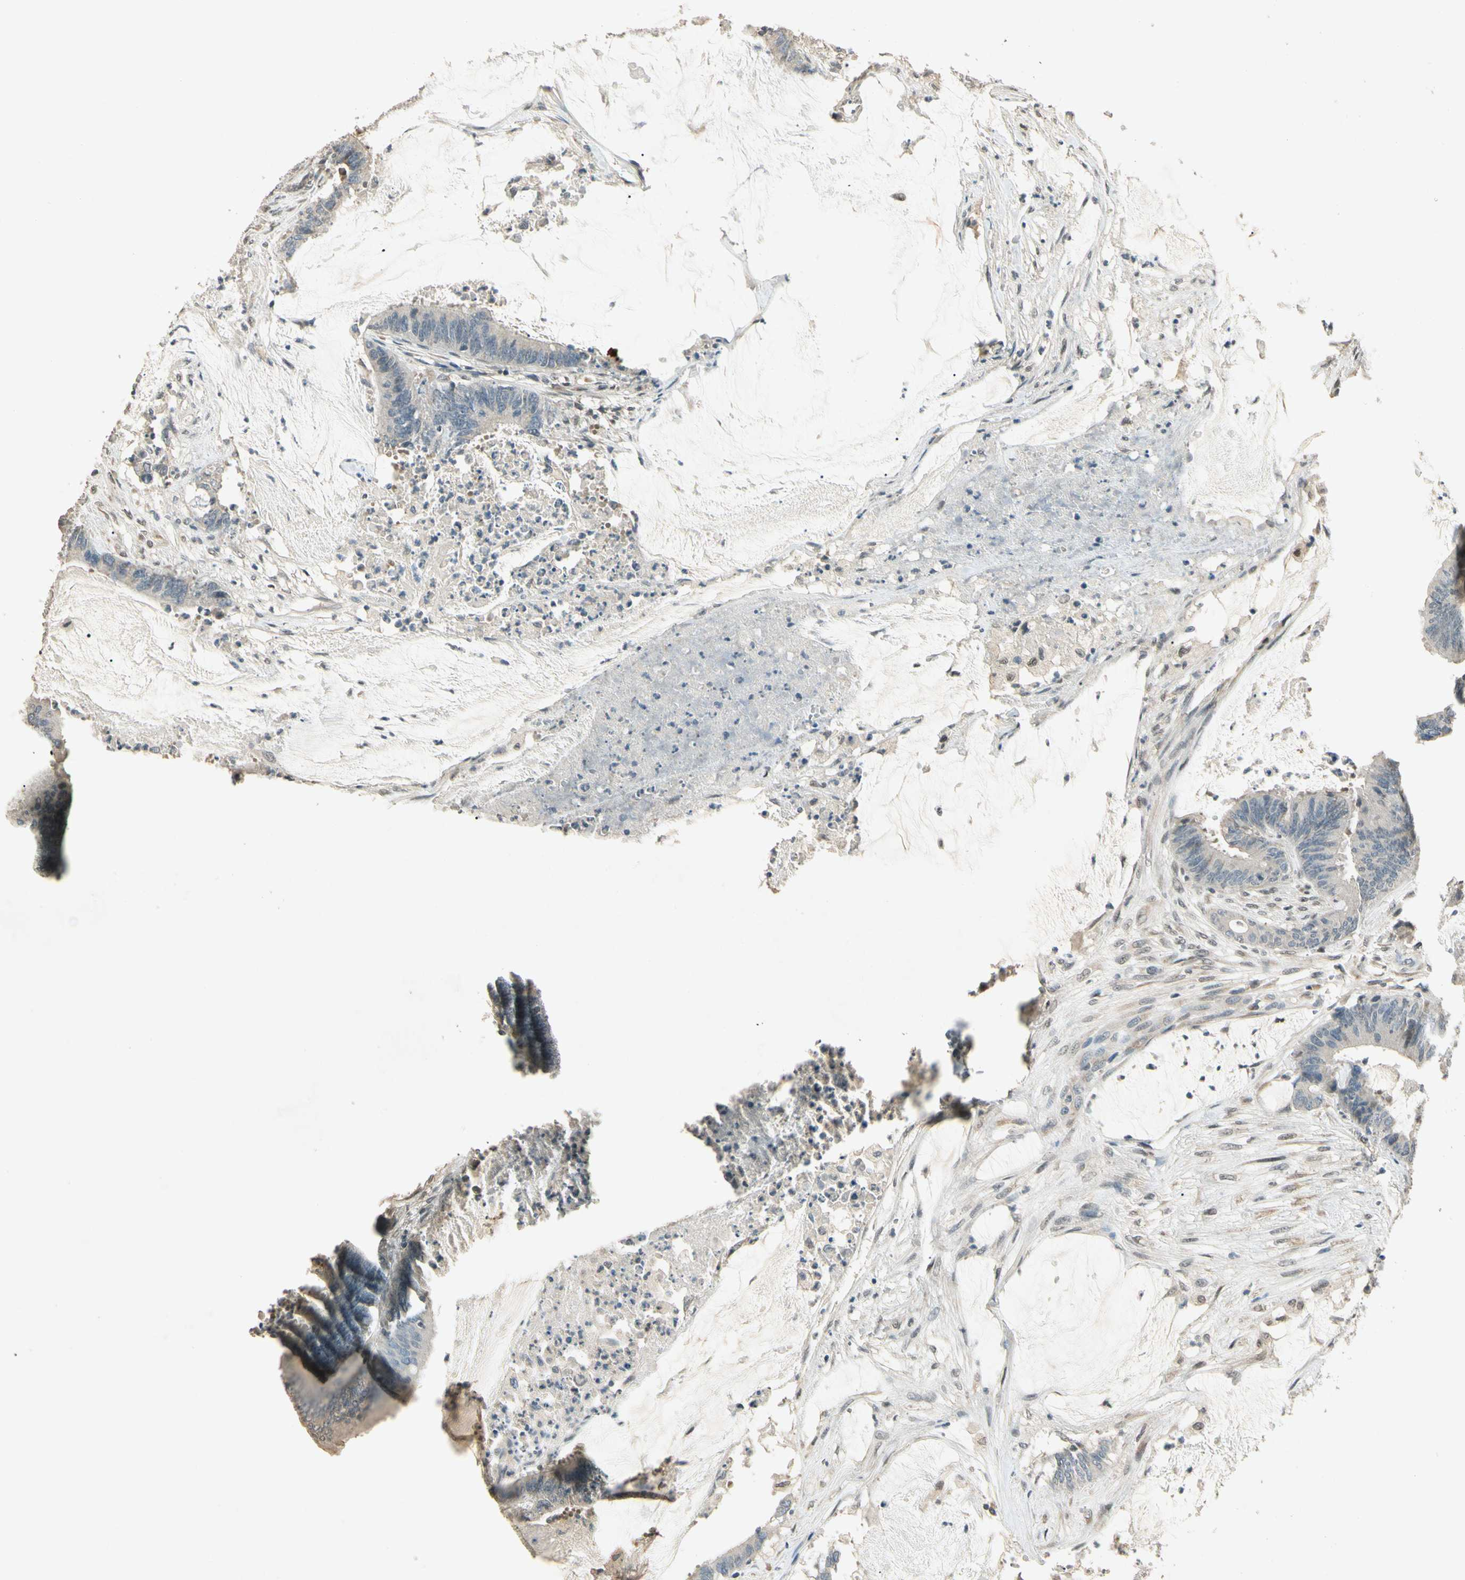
{"staining": {"intensity": "negative", "quantity": "none", "location": "none"}, "tissue": "colorectal cancer", "cell_type": "Tumor cells", "image_type": "cancer", "snomed": [{"axis": "morphology", "description": "Adenocarcinoma, NOS"}, {"axis": "topography", "description": "Rectum"}], "caption": "Immunohistochemistry (IHC) of human colorectal cancer (adenocarcinoma) exhibits no expression in tumor cells.", "gene": "ZBTB4", "patient": {"sex": "female", "age": 66}}